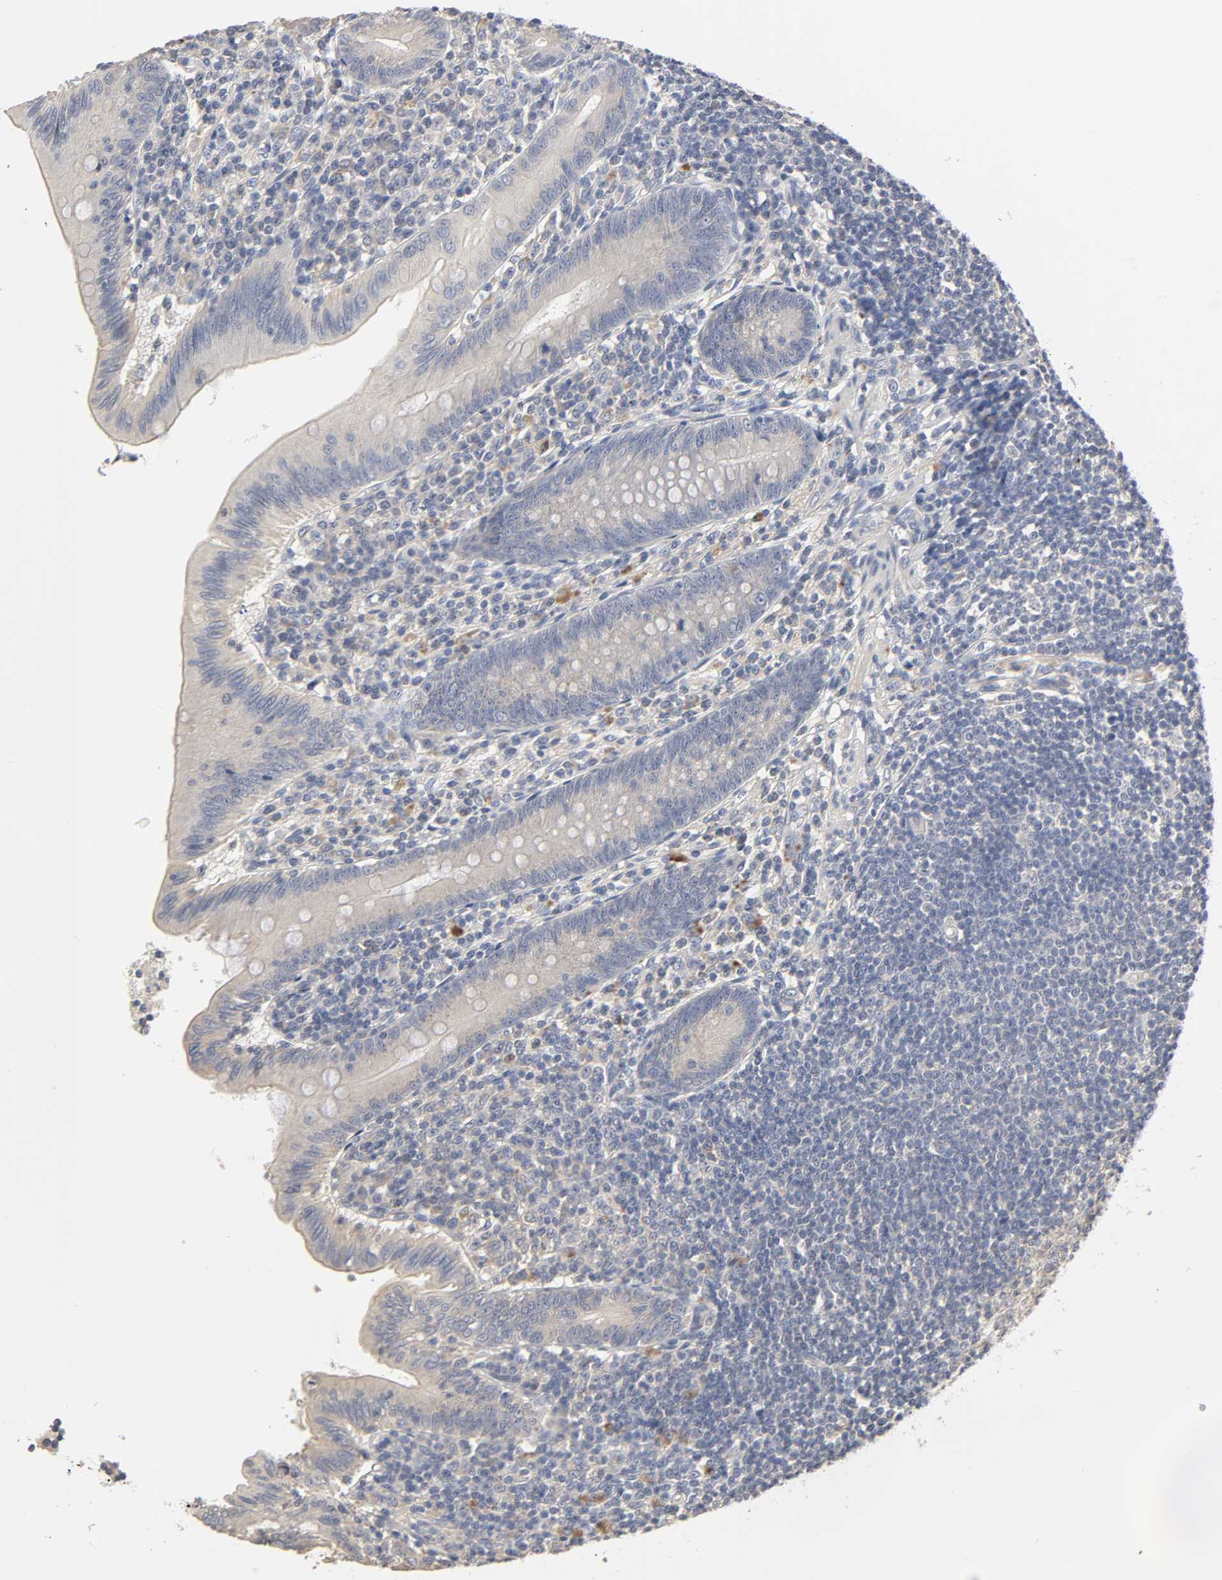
{"staining": {"intensity": "weak", "quantity": "<25%", "location": "cytoplasmic/membranous"}, "tissue": "appendix", "cell_type": "Glandular cells", "image_type": "normal", "snomed": [{"axis": "morphology", "description": "Normal tissue, NOS"}, {"axis": "morphology", "description": "Inflammation, NOS"}, {"axis": "topography", "description": "Appendix"}], "caption": "An IHC image of normal appendix is shown. There is no staining in glandular cells of appendix.", "gene": "SLC10A2", "patient": {"sex": "male", "age": 46}}